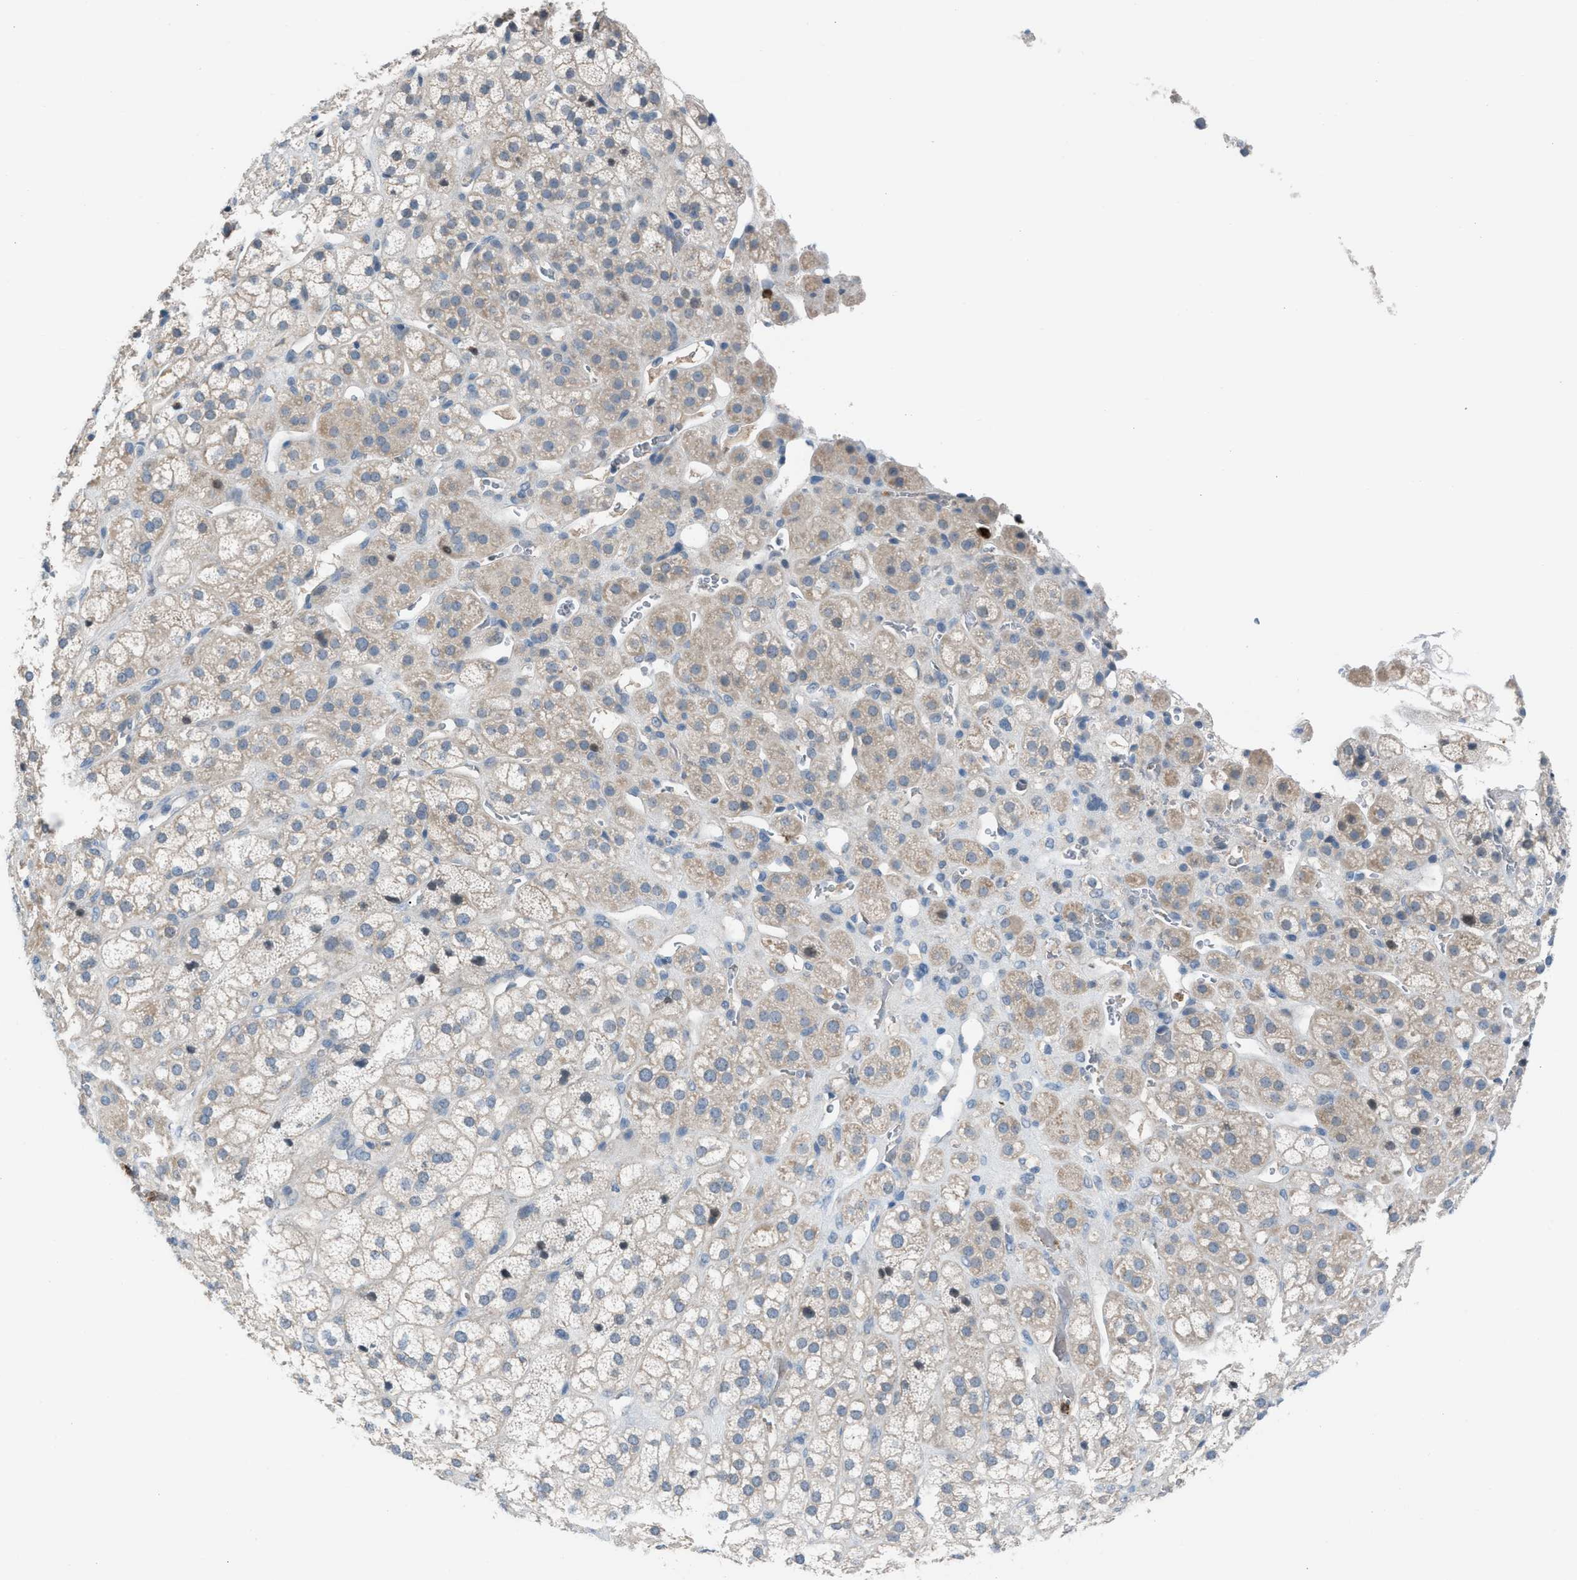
{"staining": {"intensity": "weak", "quantity": "<25%", "location": "cytoplasmic/membranous"}, "tissue": "adrenal gland", "cell_type": "Glandular cells", "image_type": "normal", "snomed": [{"axis": "morphology", "description": "Normal tissue, NOS"}, {"axis": "topography", "description": "Adrenal gland"}], "caption": "Histopathology image shows no protein expression in glandular cells of normal adrenal gland. (DAB (3,3'-diaminobenzidine) immunohistochemistry with hematoxylin counter stain).", "gene": "CFAP77", "patient": {"sex": "male", "age": 56}}